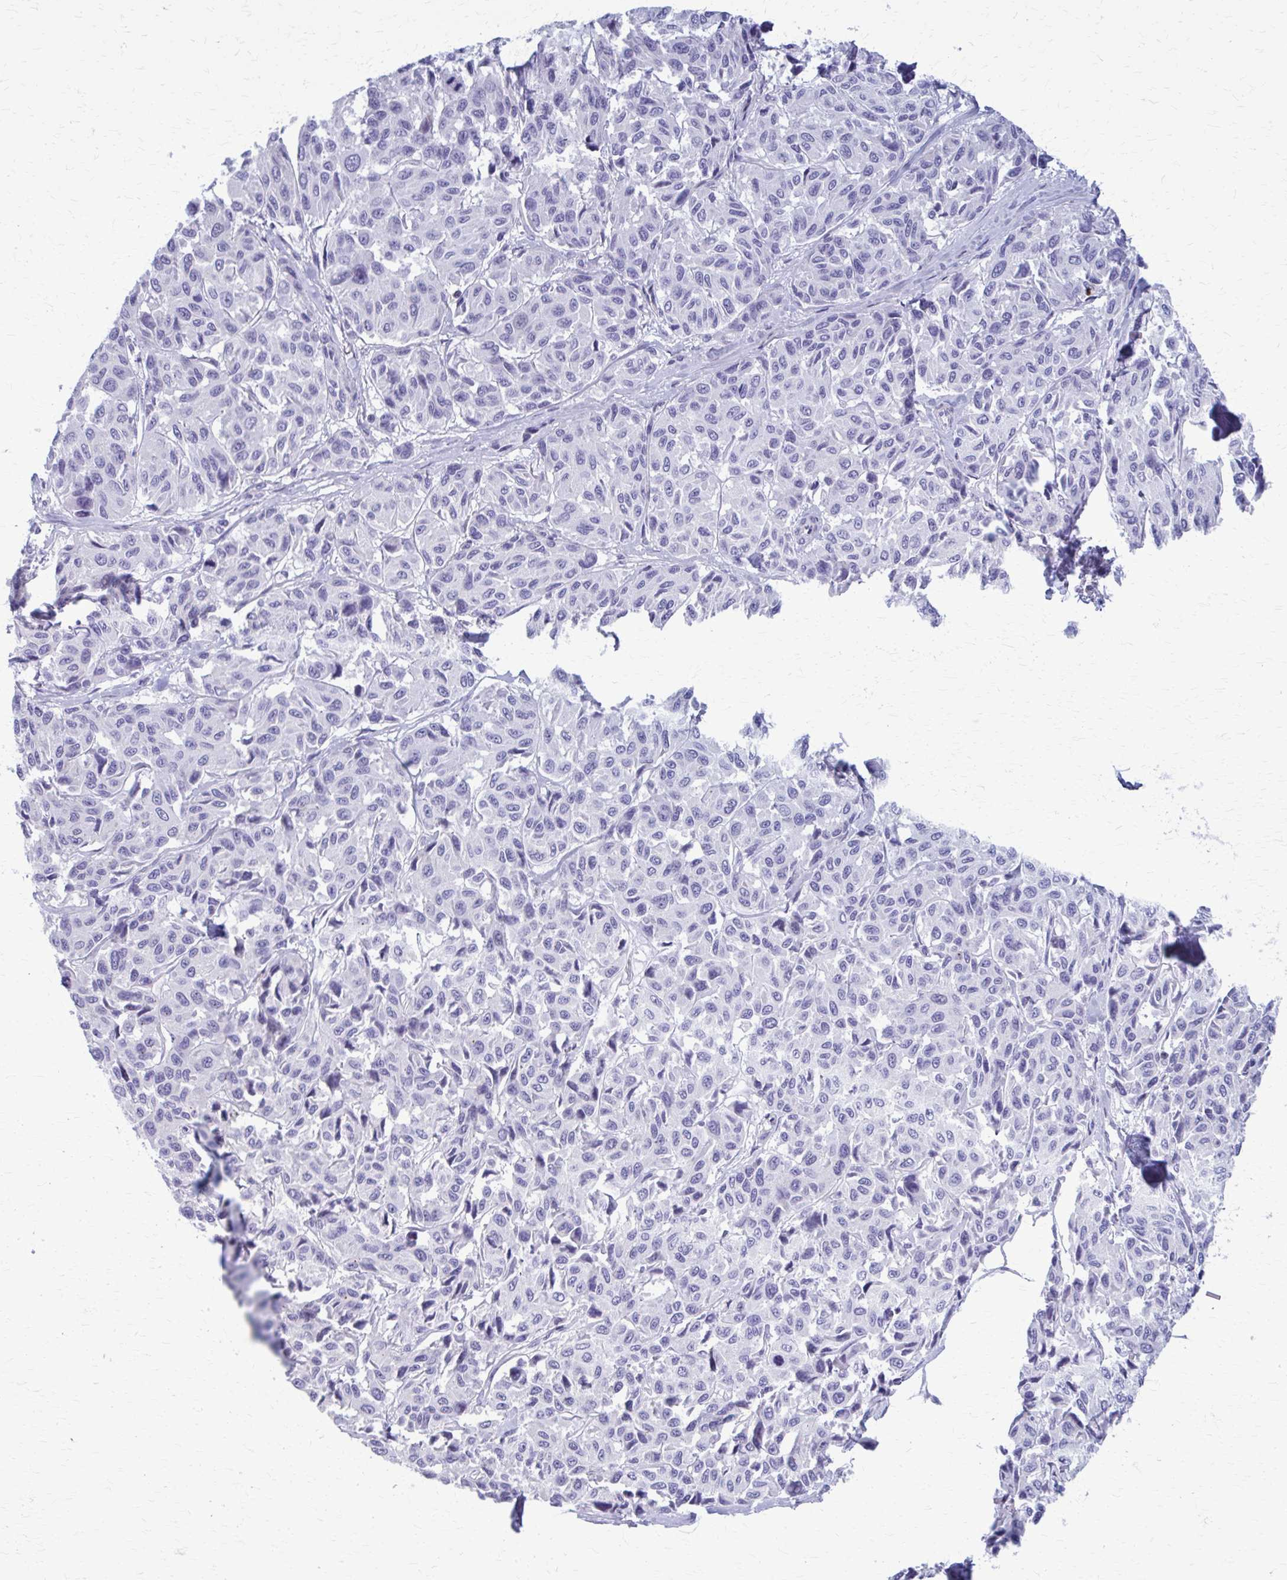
{"staining": {"intensity": "negative", "quantity": "none", "location": "none"}, "tissue": "melanoma", "cell_type": "Tumor cells", "image_type": "cancer", "snomed": [{"axis": "morphology", "description": "Malignant melanoma, NOS"}, {"axis": "topography", "description": "Skin"}], "caption": "An immunohistochemistry (IHC) photomicrograph of melanoma is shown. There is no staining in tumor cells of melanoma.", "gene": "PEDS1", "patient": {"sex": "female", "age": 66}}